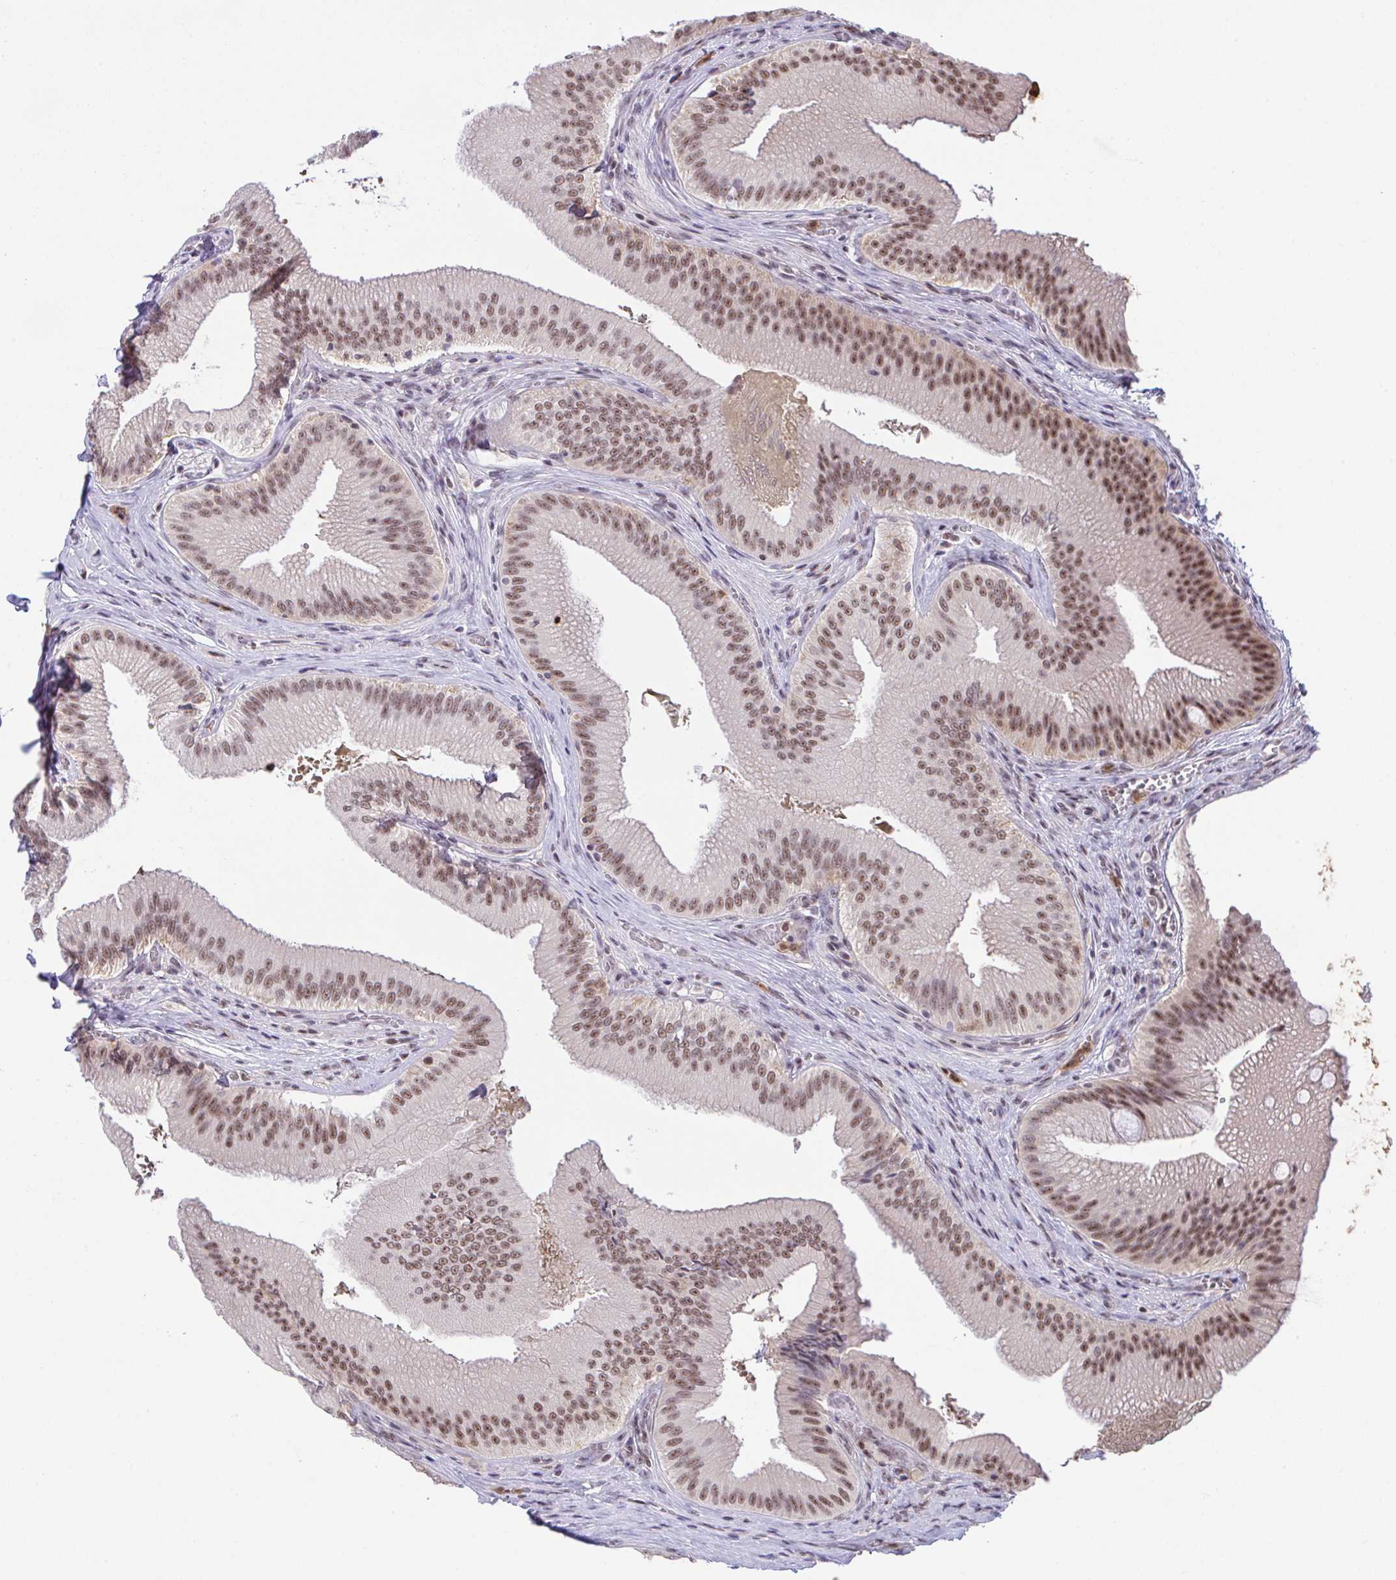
{"staining": {"intensity": "moderate", "quantity": ">75%", "location": "nuclear"}, "tissue": "gallbladder", "cell_type": "Glandular cells", "image_type": "normal", "snomed": [{"axis": "morphology", "description": "Normal tissue, NOS"}, {"axis": "topography", "description": "Gallbladder"}], "caption": "Protein staining by immunohistochemistry (IHC) shows moderate nuclear positivity in approximately >75% of glandular cells in normal gallbladder. Nuclei are stained in blue.", "gene": "OR6K3", "patient": {"sex": "male", "age": 17}}